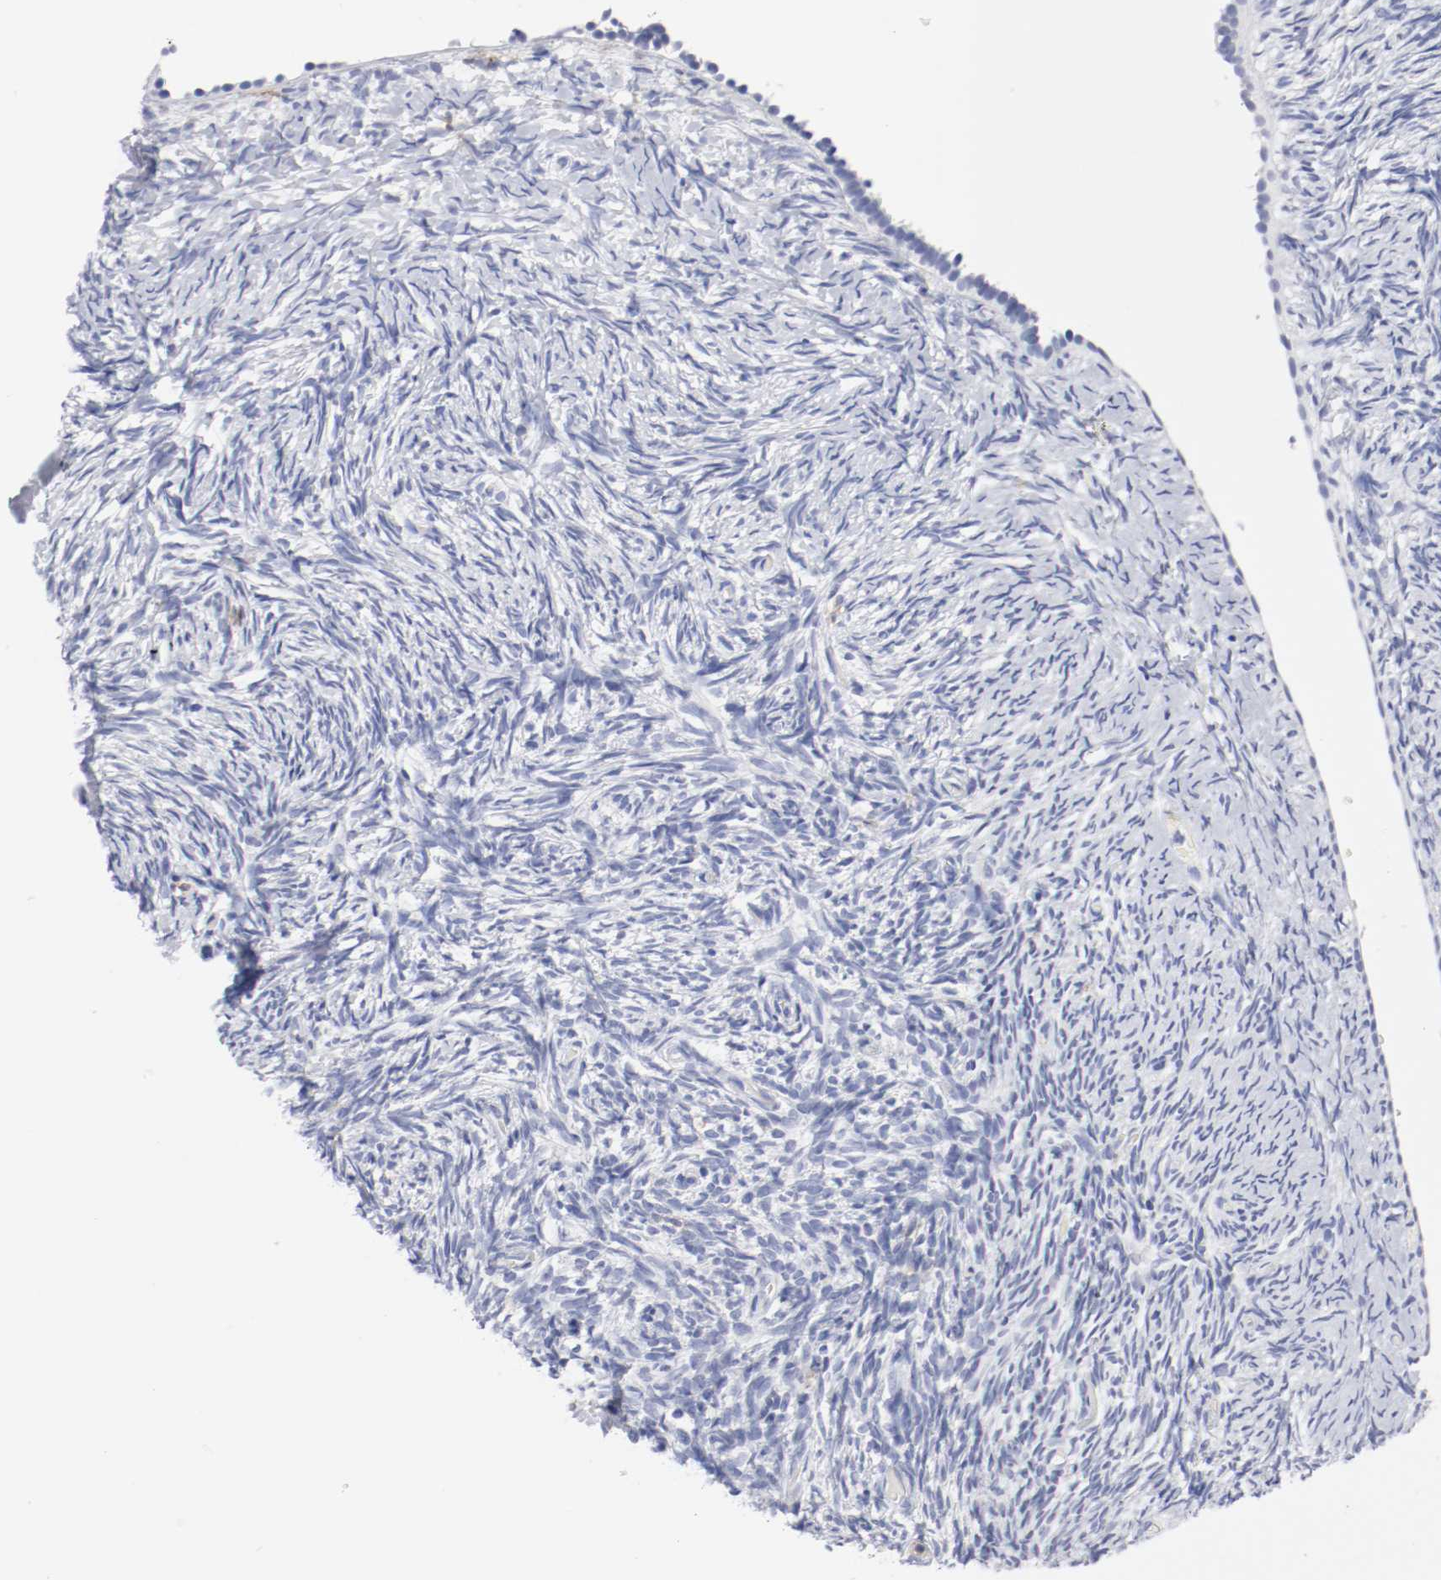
{"staining": {"intensity": "negative", "quantity": "none", "location": "none"}, "tissue": "ovary", "cell_type": "Ovarian stroma cells", "image_type": "normal", "snomed": [{"axis": "morphology", "description": "Normal tissue, NOS"}, {"axis": "topography", "description": "Ovary"}], "caption": "Immunohistochemical staining of benign ovary demonstrates no significant expression in ovarian stroma cells. Brightfield microscopy of IHC stained with DAB (3,3'-diaminobenzidine) (brown) and hematoxylin (blue), captured at high magnification.", "gene": "ITGAX", "patient": {"sex": "female", "age": 60}}